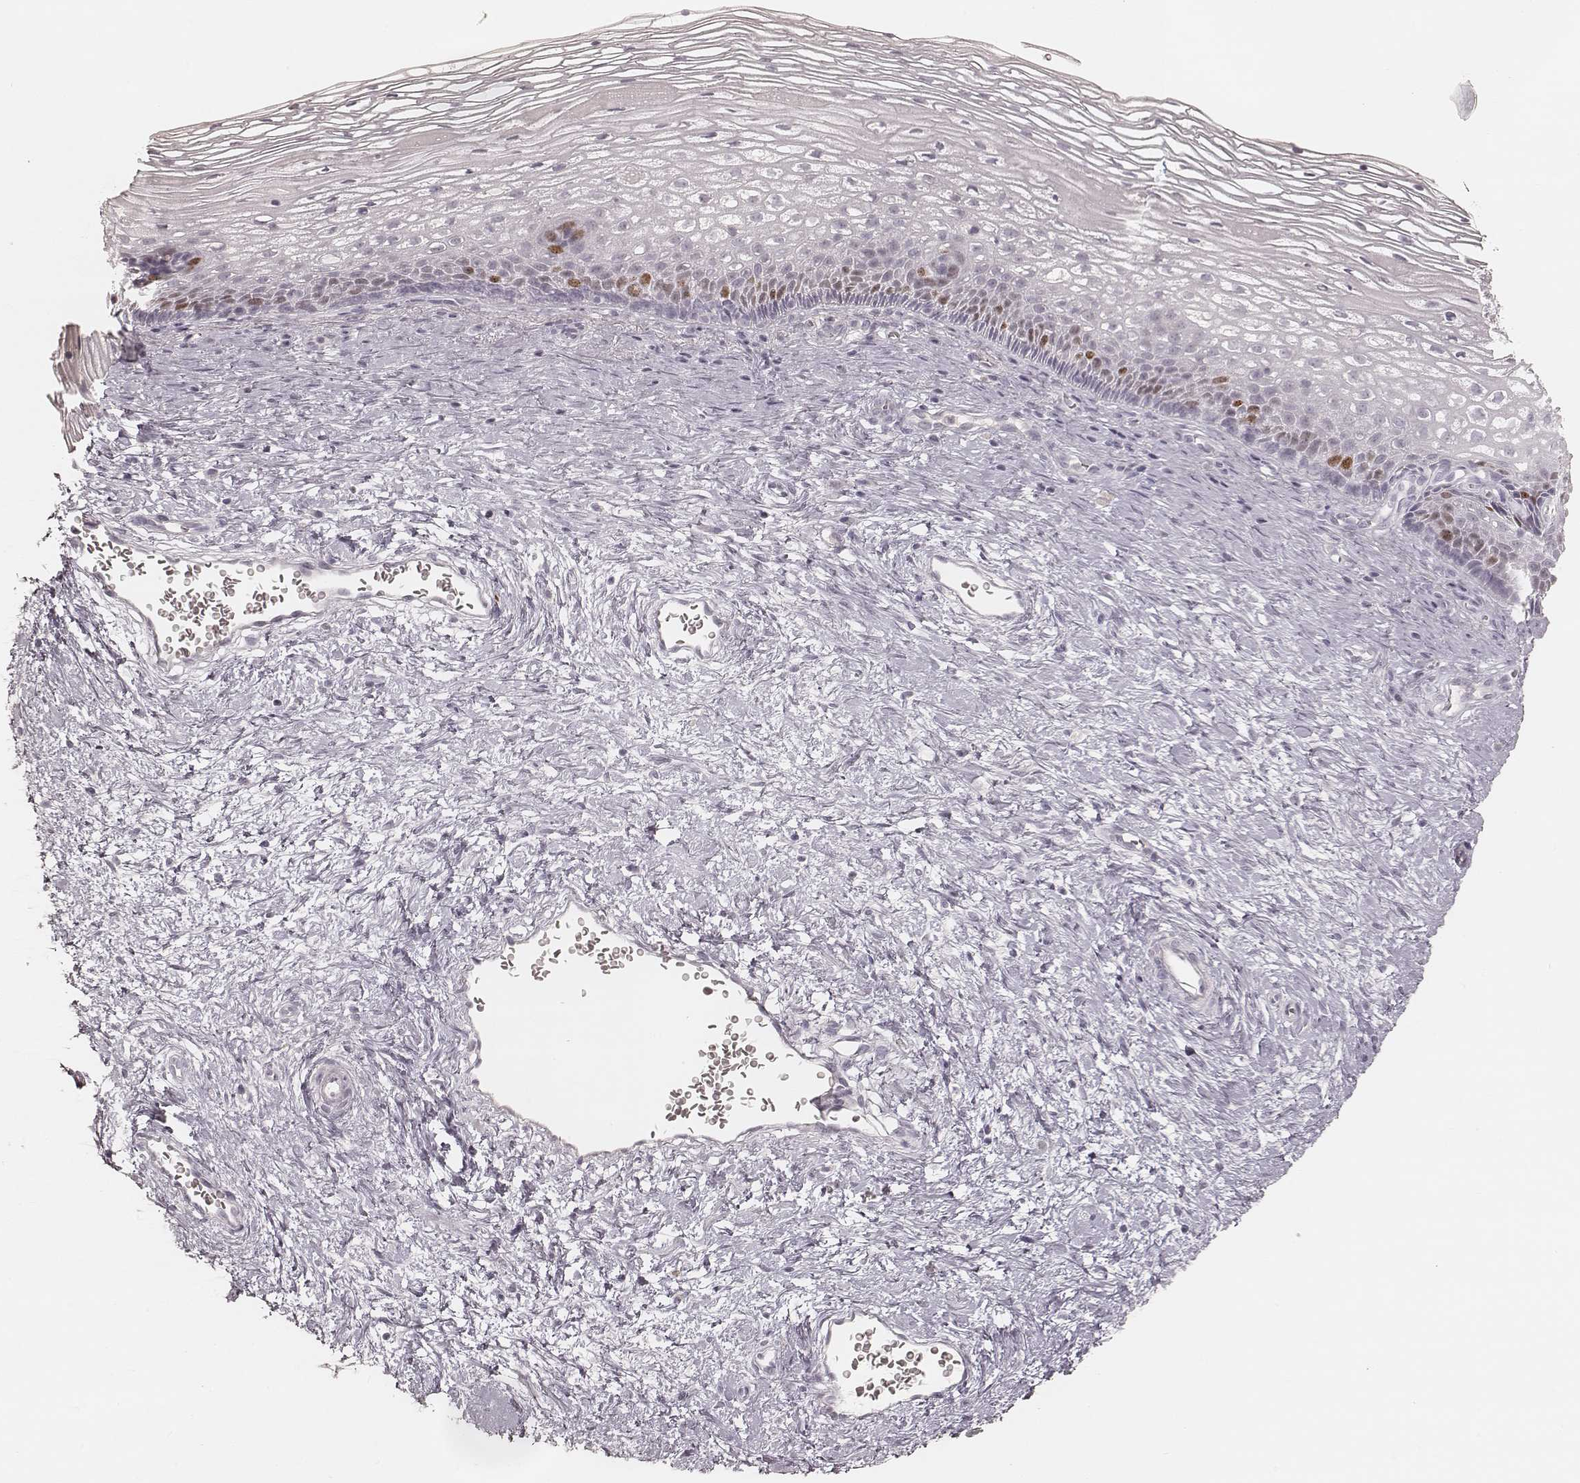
{"staining": {"intensity": "negative", "quantity": "none", "location": "none"}, "tissue": "cervix", "cell_type": "Glandular cells", "image_type": "normal", "snomed": [{"axis": "morphology", "description": "Normal tissue, NOS"}, {"axis": "topography", "description": "Cervix"}], "caption": "Protein analysis of unremarkable cervix shows no significant staining in glandular cells. Brightfield microscopy of immunohistochemistry (IHC) stained with DAB (brown) and hematoxylin (blue), captured at high magnification.", "gene": "TEX37", "patient": {"sex": "female", "age": 34}}